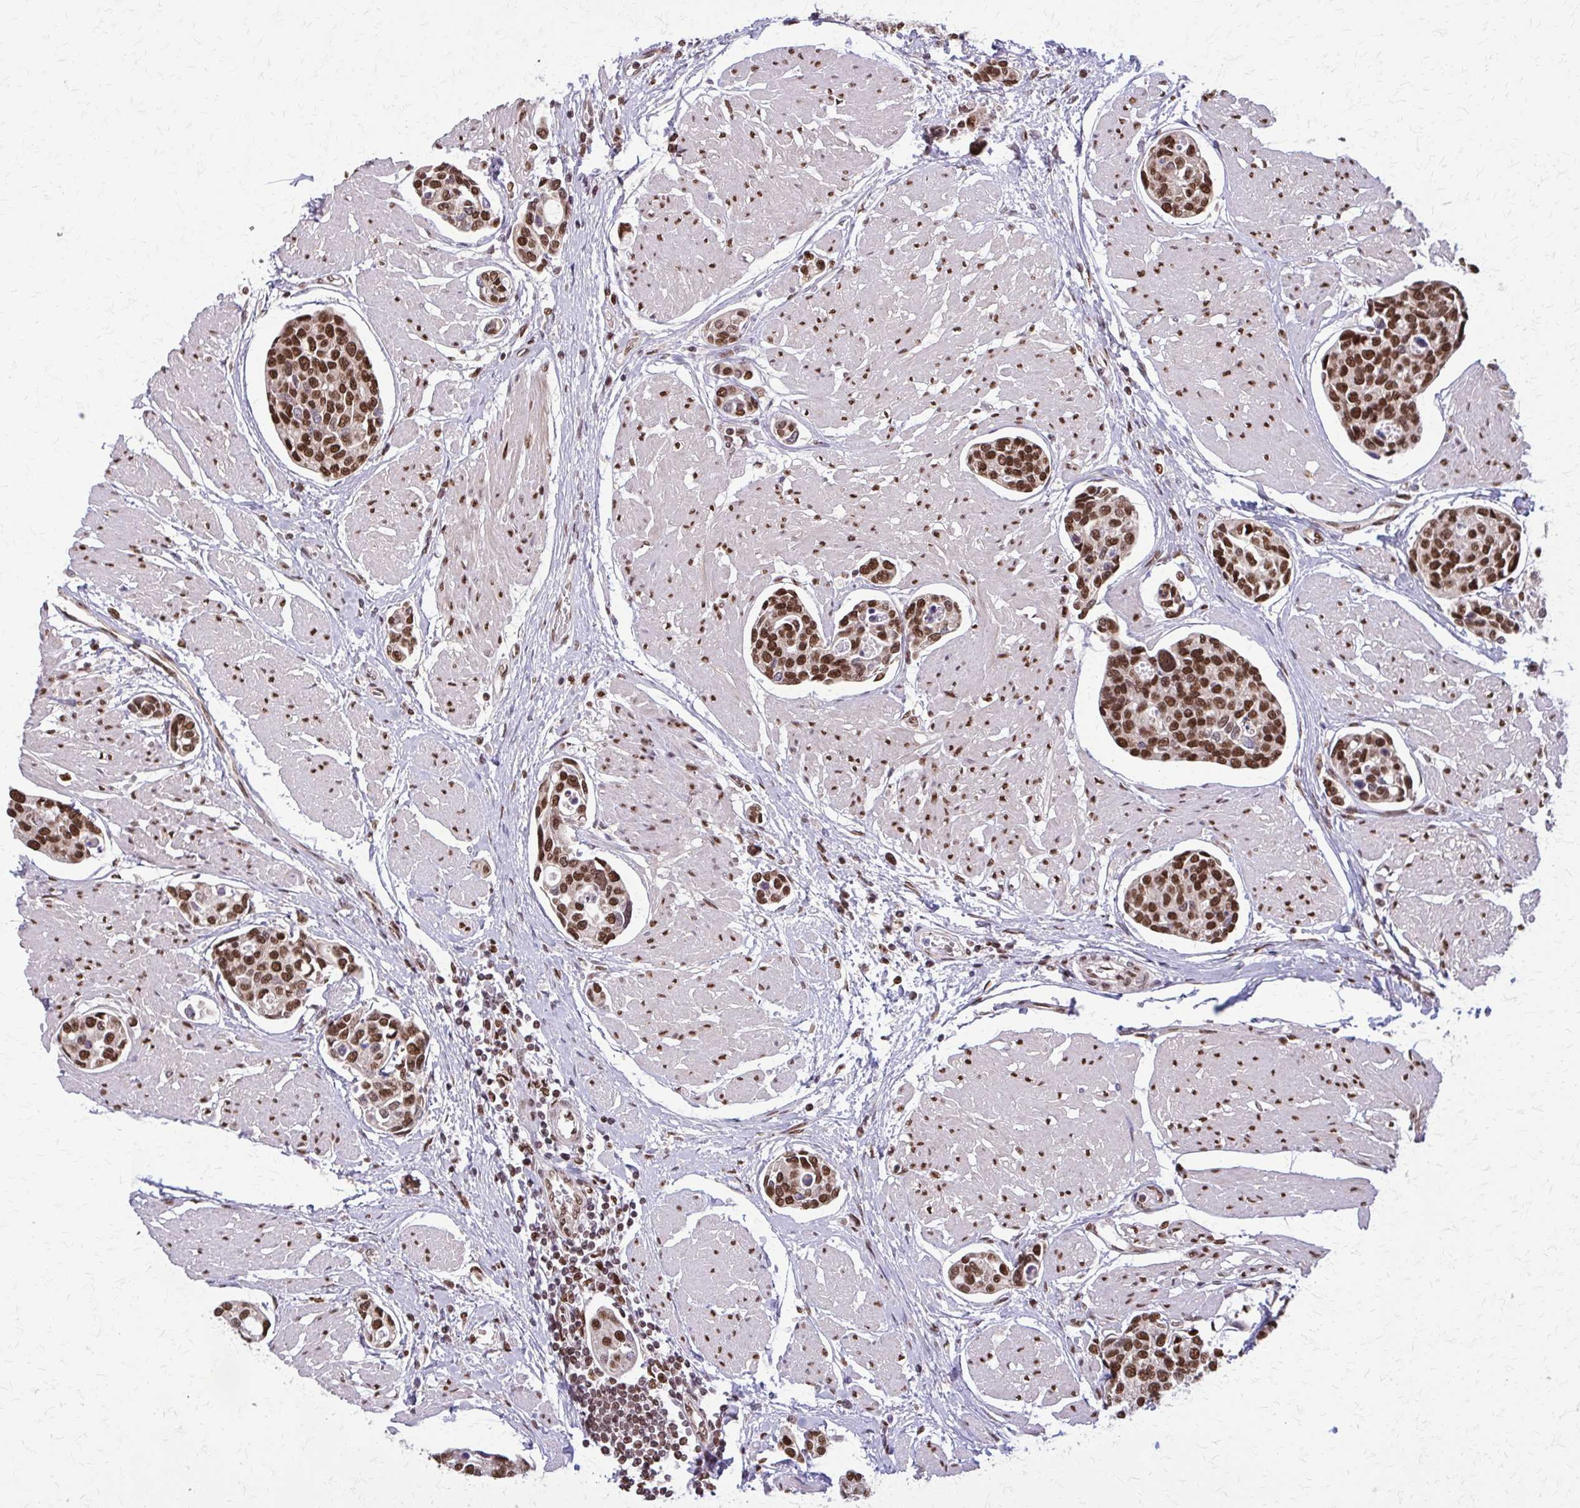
{"staining": {"intensity": "strong", "quantity": ">75%", "location": "nuclear"}, "tissue": "urothelial cancer", "cell_type": "Tumor cells", "image_type": "cancer", "snomed": [{"axis": "morphology", "description": "Urothelial carcinoma, High grade"}, {"axis": "topography", "description": "Urinary bladder"}], "caption": "A photomicrograph of high-grade urothelial carcinoma stained for a protein exhibits strong nuclear brown staining in tumor cells.", "gene": "TTF1", "patient": {"sex": "male", "age": 78}}